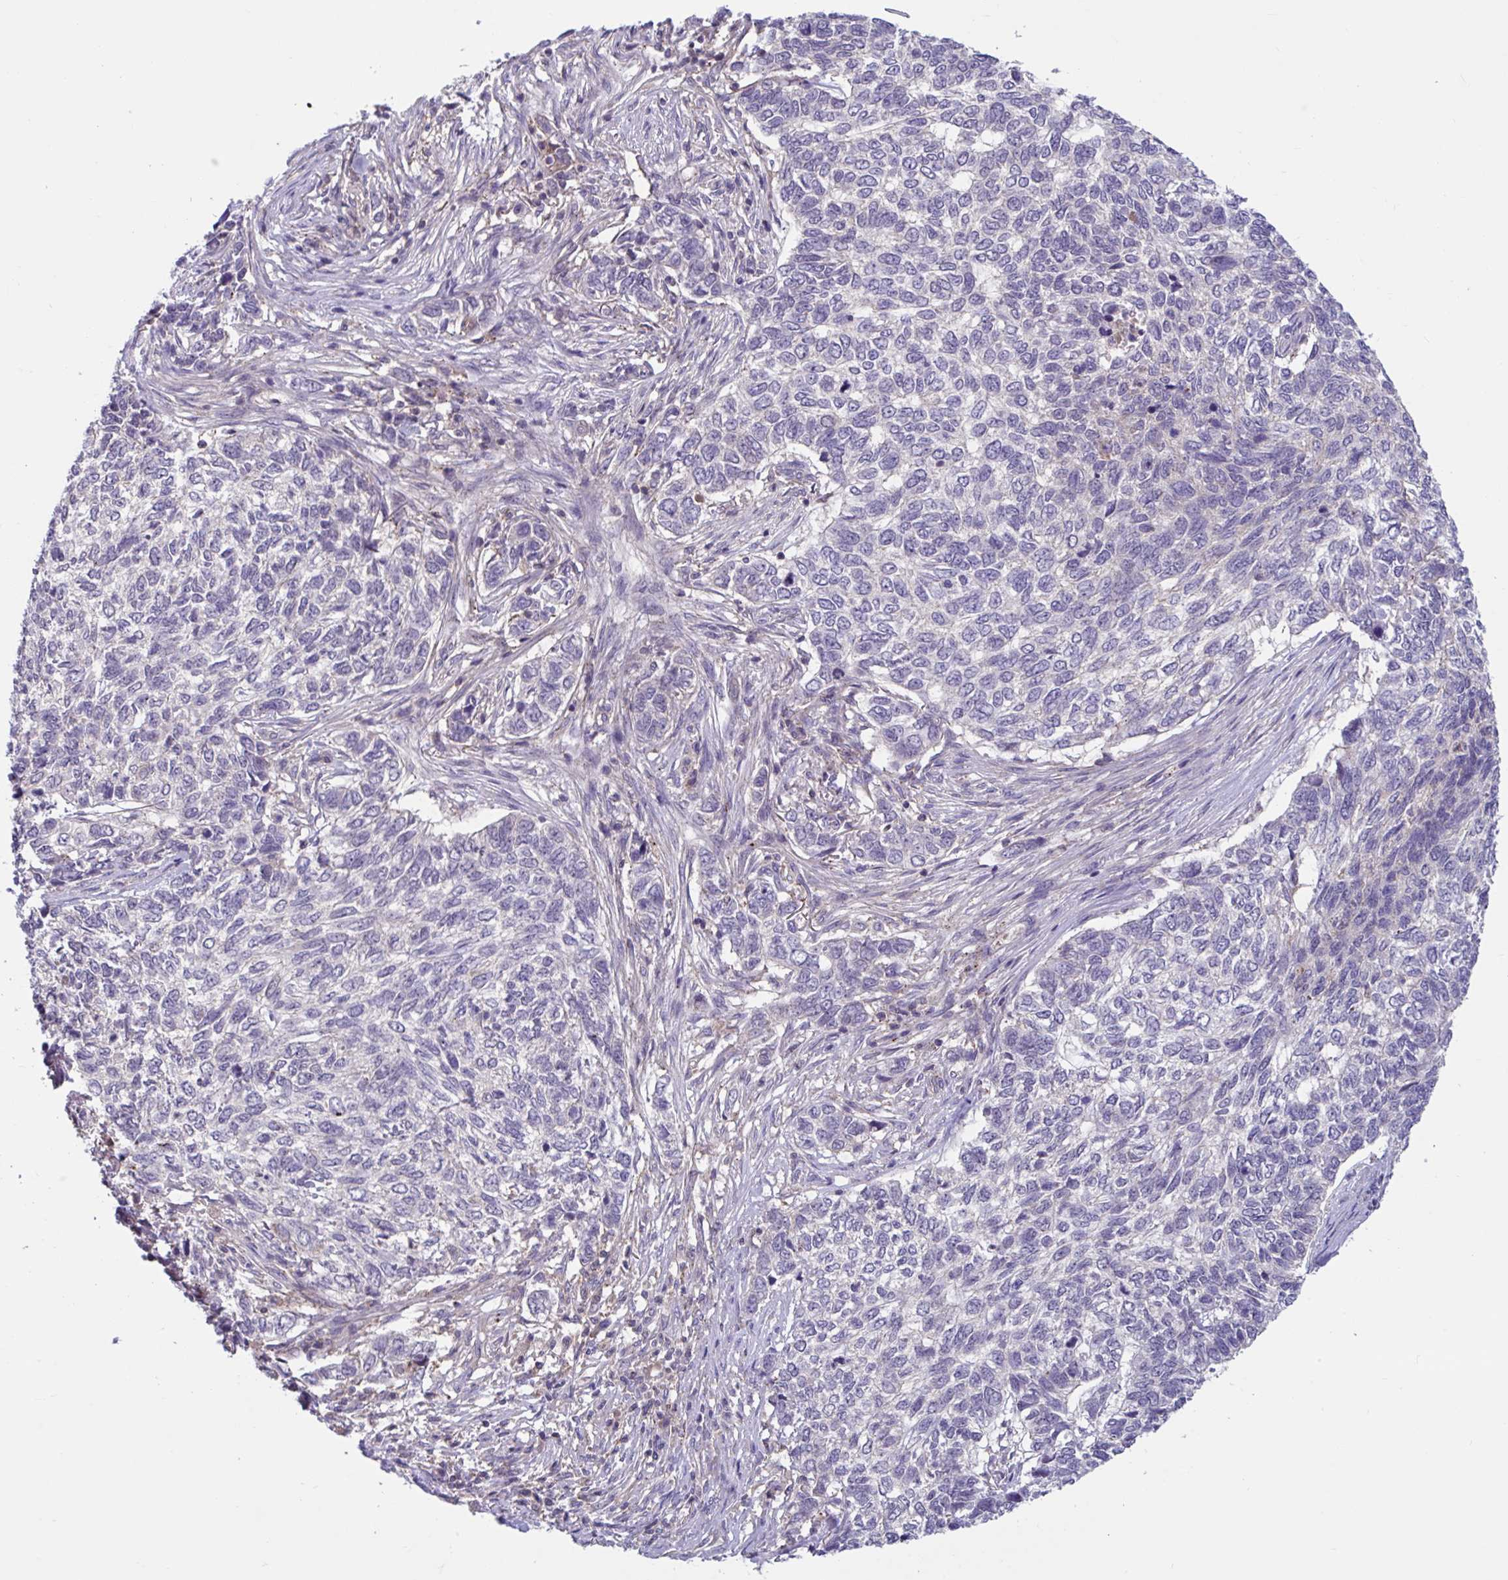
{"staining": {"intensity": "negative", "quantity": "none", "location": "none"}, "tissue": "skin cancer", "cell_type": "Tumor cells", "image_type": "cancer", "snomed": [{"axis": "morphology", "description": "Basal cell carcinoma"}, {"axis": "topography", "description": "Skin"}], "caption": "Tumor cells show no significant staining in skin cancer.", "gene": "IST1", "patient": {"sex": "female", "age": 65}}